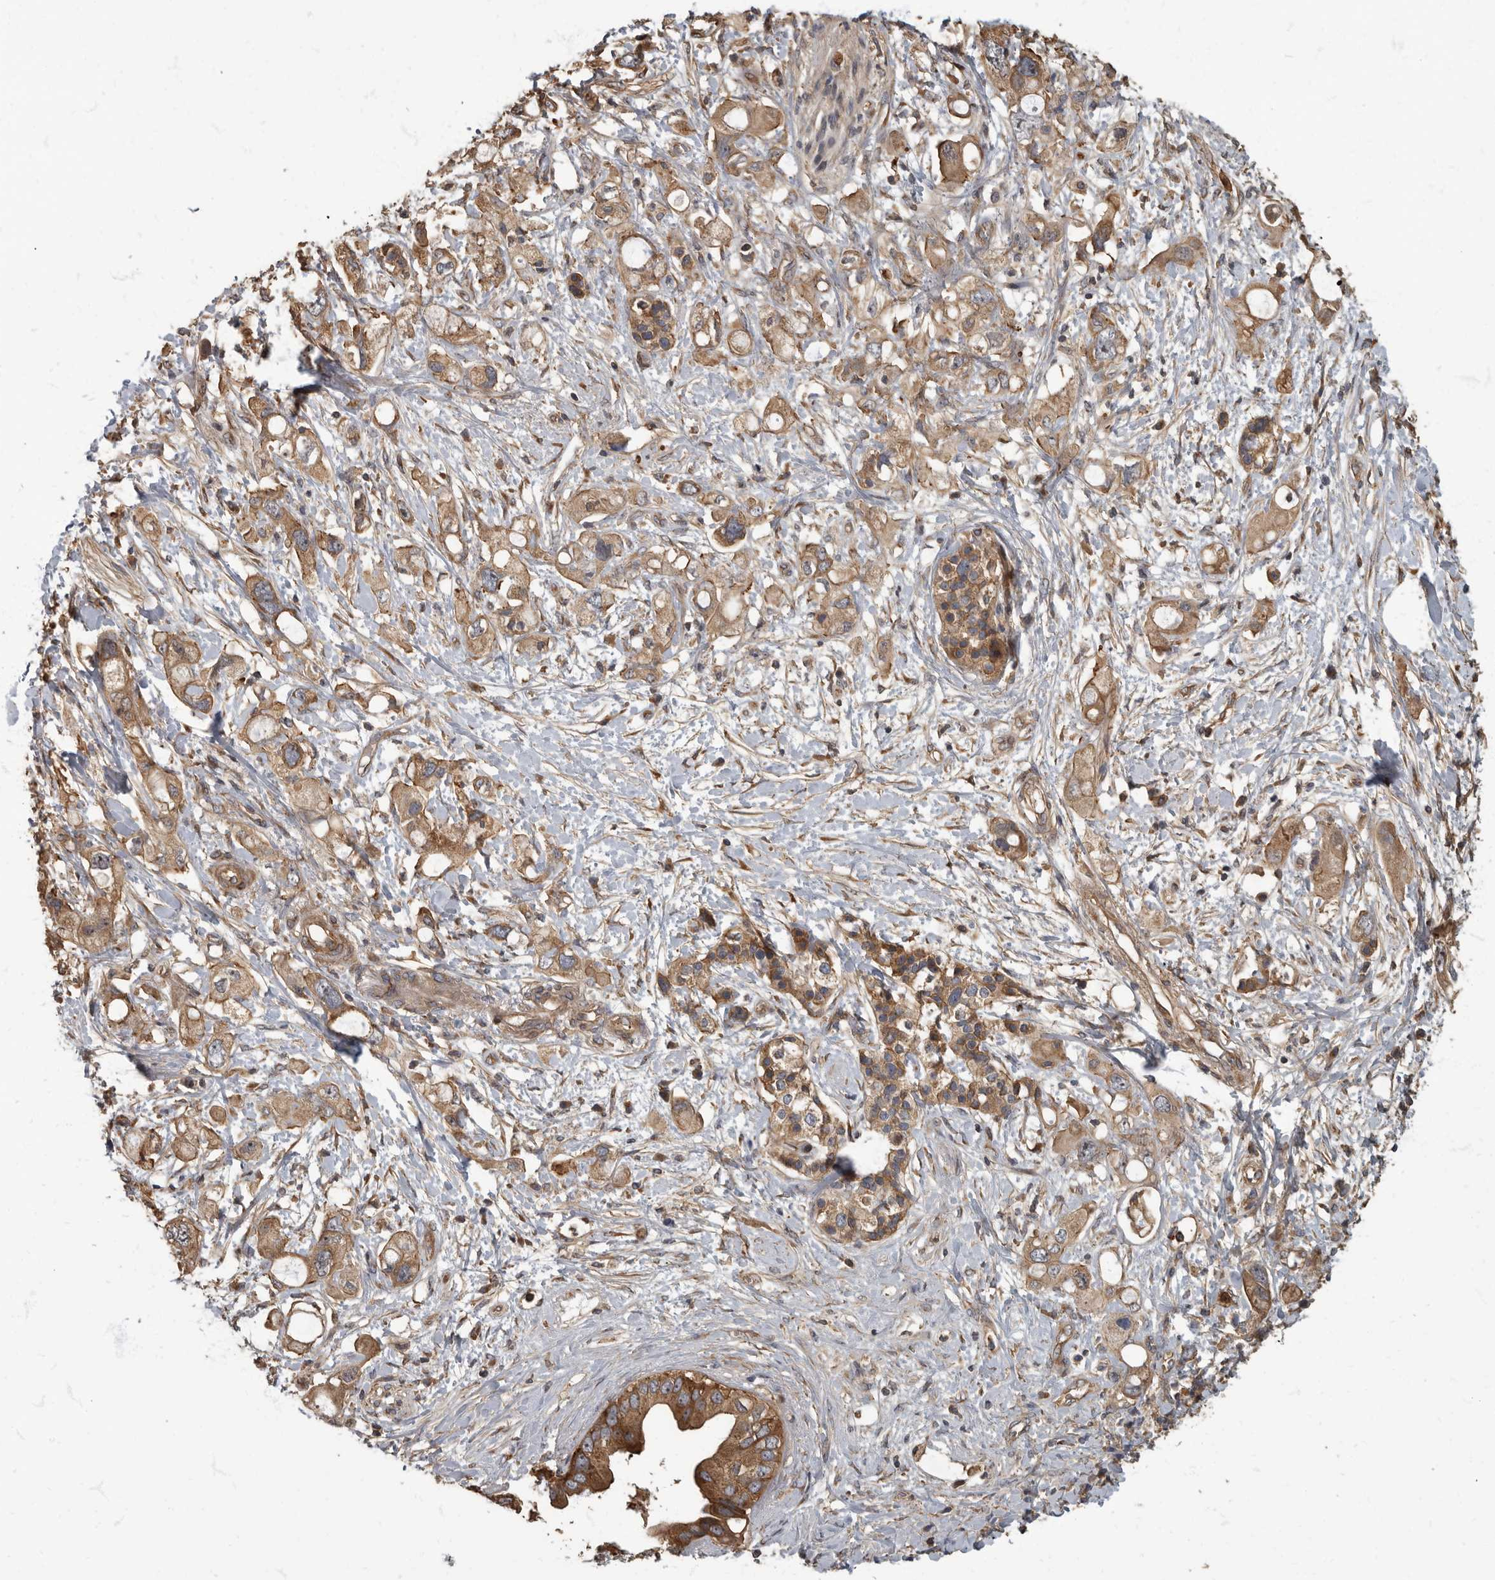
{"staining": {"intensity": "moderate", "quantity": "25%-75%", "location": "cytoplasmic/membranous"}, "tissue": "pancreatic cancer", "cell_type": "Tumor cells", "image_type": "cancer", "snomed": [{"axis": "morphology", "description": "Adenocarcinoma, NOS"}, {"axis": "topography", "description": "Pancreas"}], "caption": "Immunohistochemical staining of human pancreatic cancer (adenocarcinoma) displays moderate cytoplasmic/membranous protein positivity in about 25%-75% of tumor cells.", "gene": "DAAM1", "patient": {"sex": "female", "age": 56}}